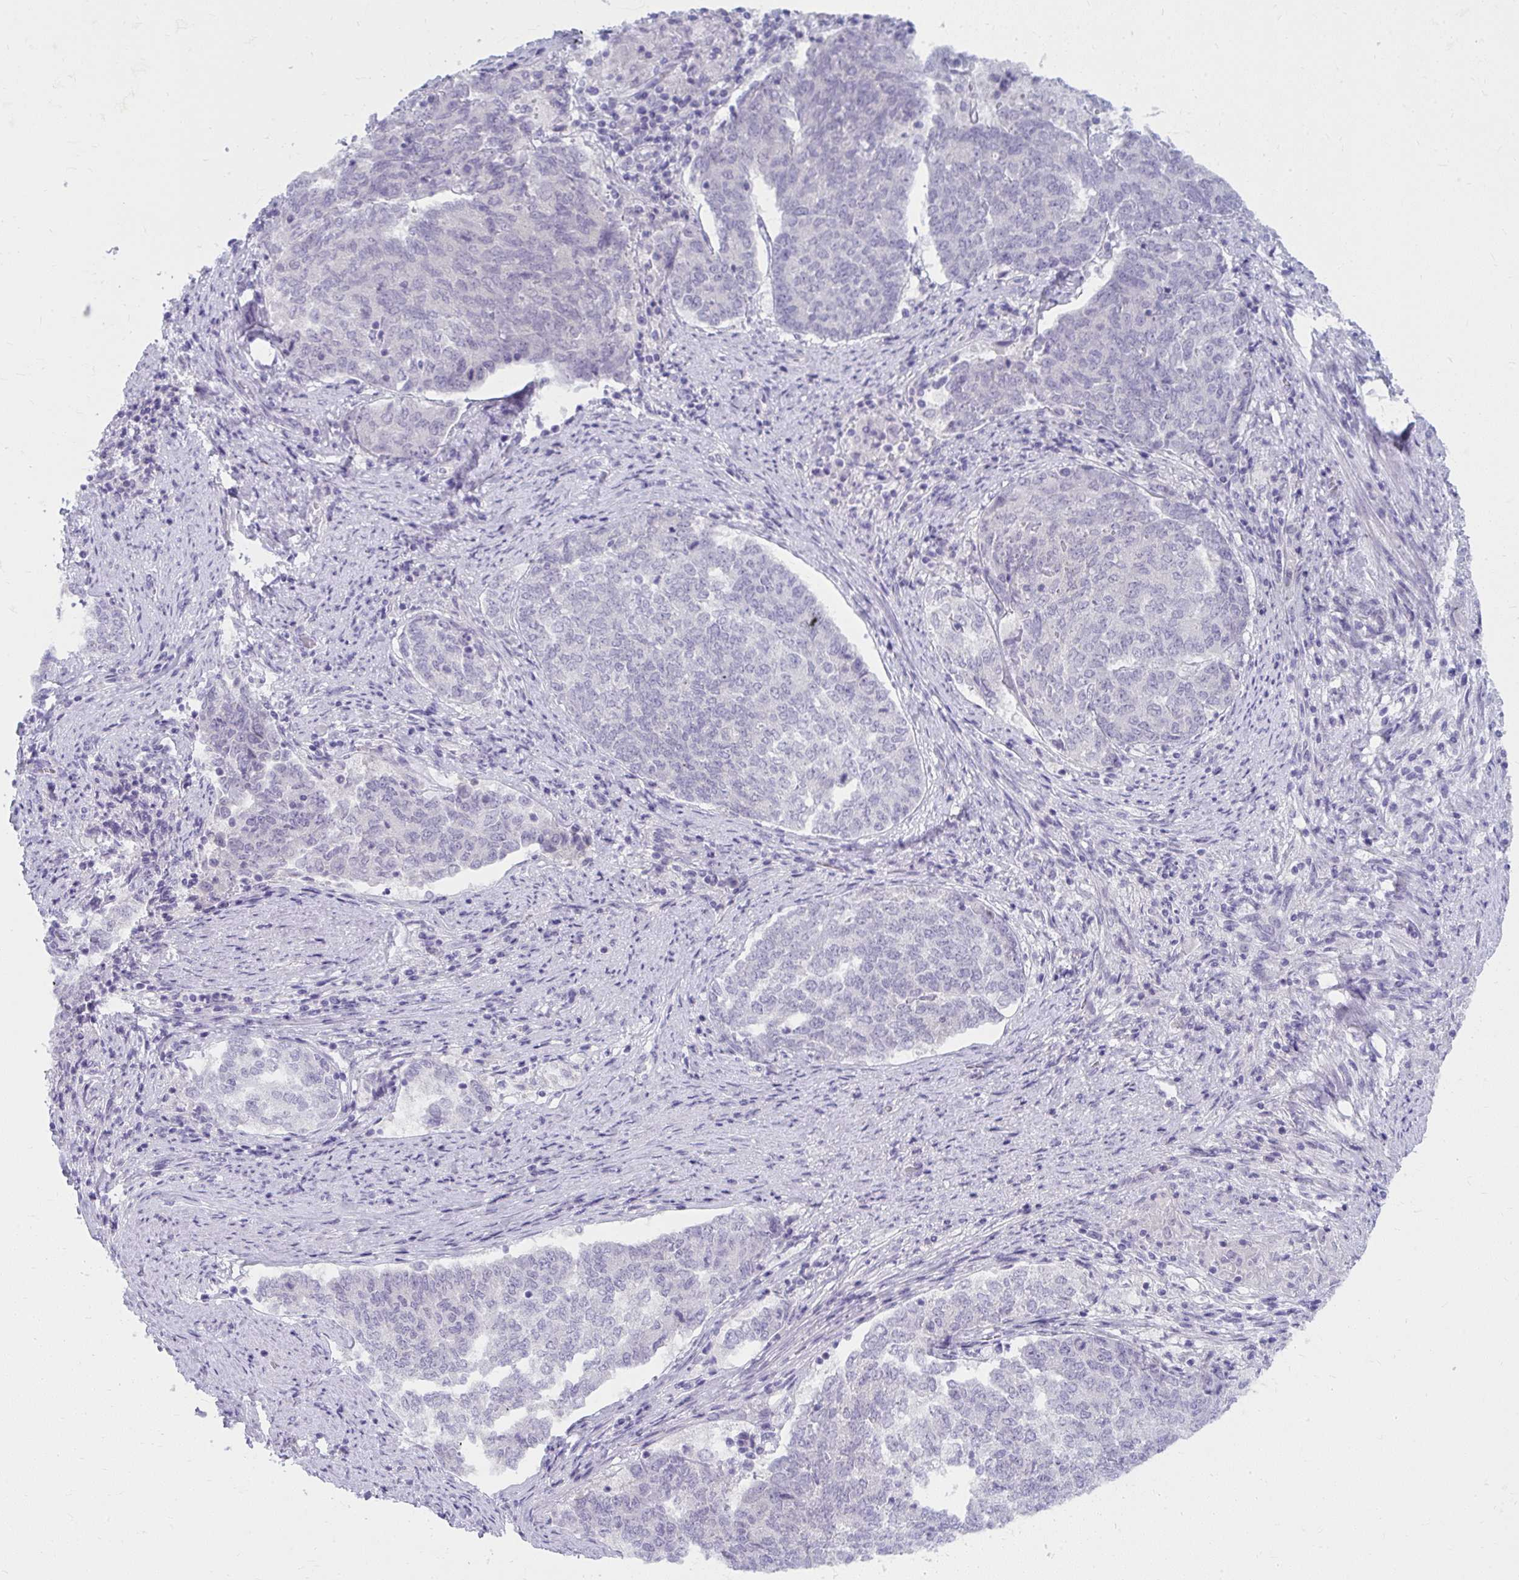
{"staining": {"intensity": "negative", "quantity": "none", "location": "none"}, "tissue": "endometrial cancer", "cell_type": "Tumor cells", "image_type": "cancer", "snomed": [{"axis": "morphology", "description": "Adenocarcinoma, NOS"}, {"axis": "topography", "description": "Endometrium"}], "caption": "Adenocarcinoma (endometrial) was stained to show a protein in brown. There is no significant positivity in tumor cells. (DAB (3,3'-diaminobenzidine) immunohistochemistry with hematoxylin counter stain).", "gene": "UGT3A2", "patient": {"sex": "female", "age": 80}}